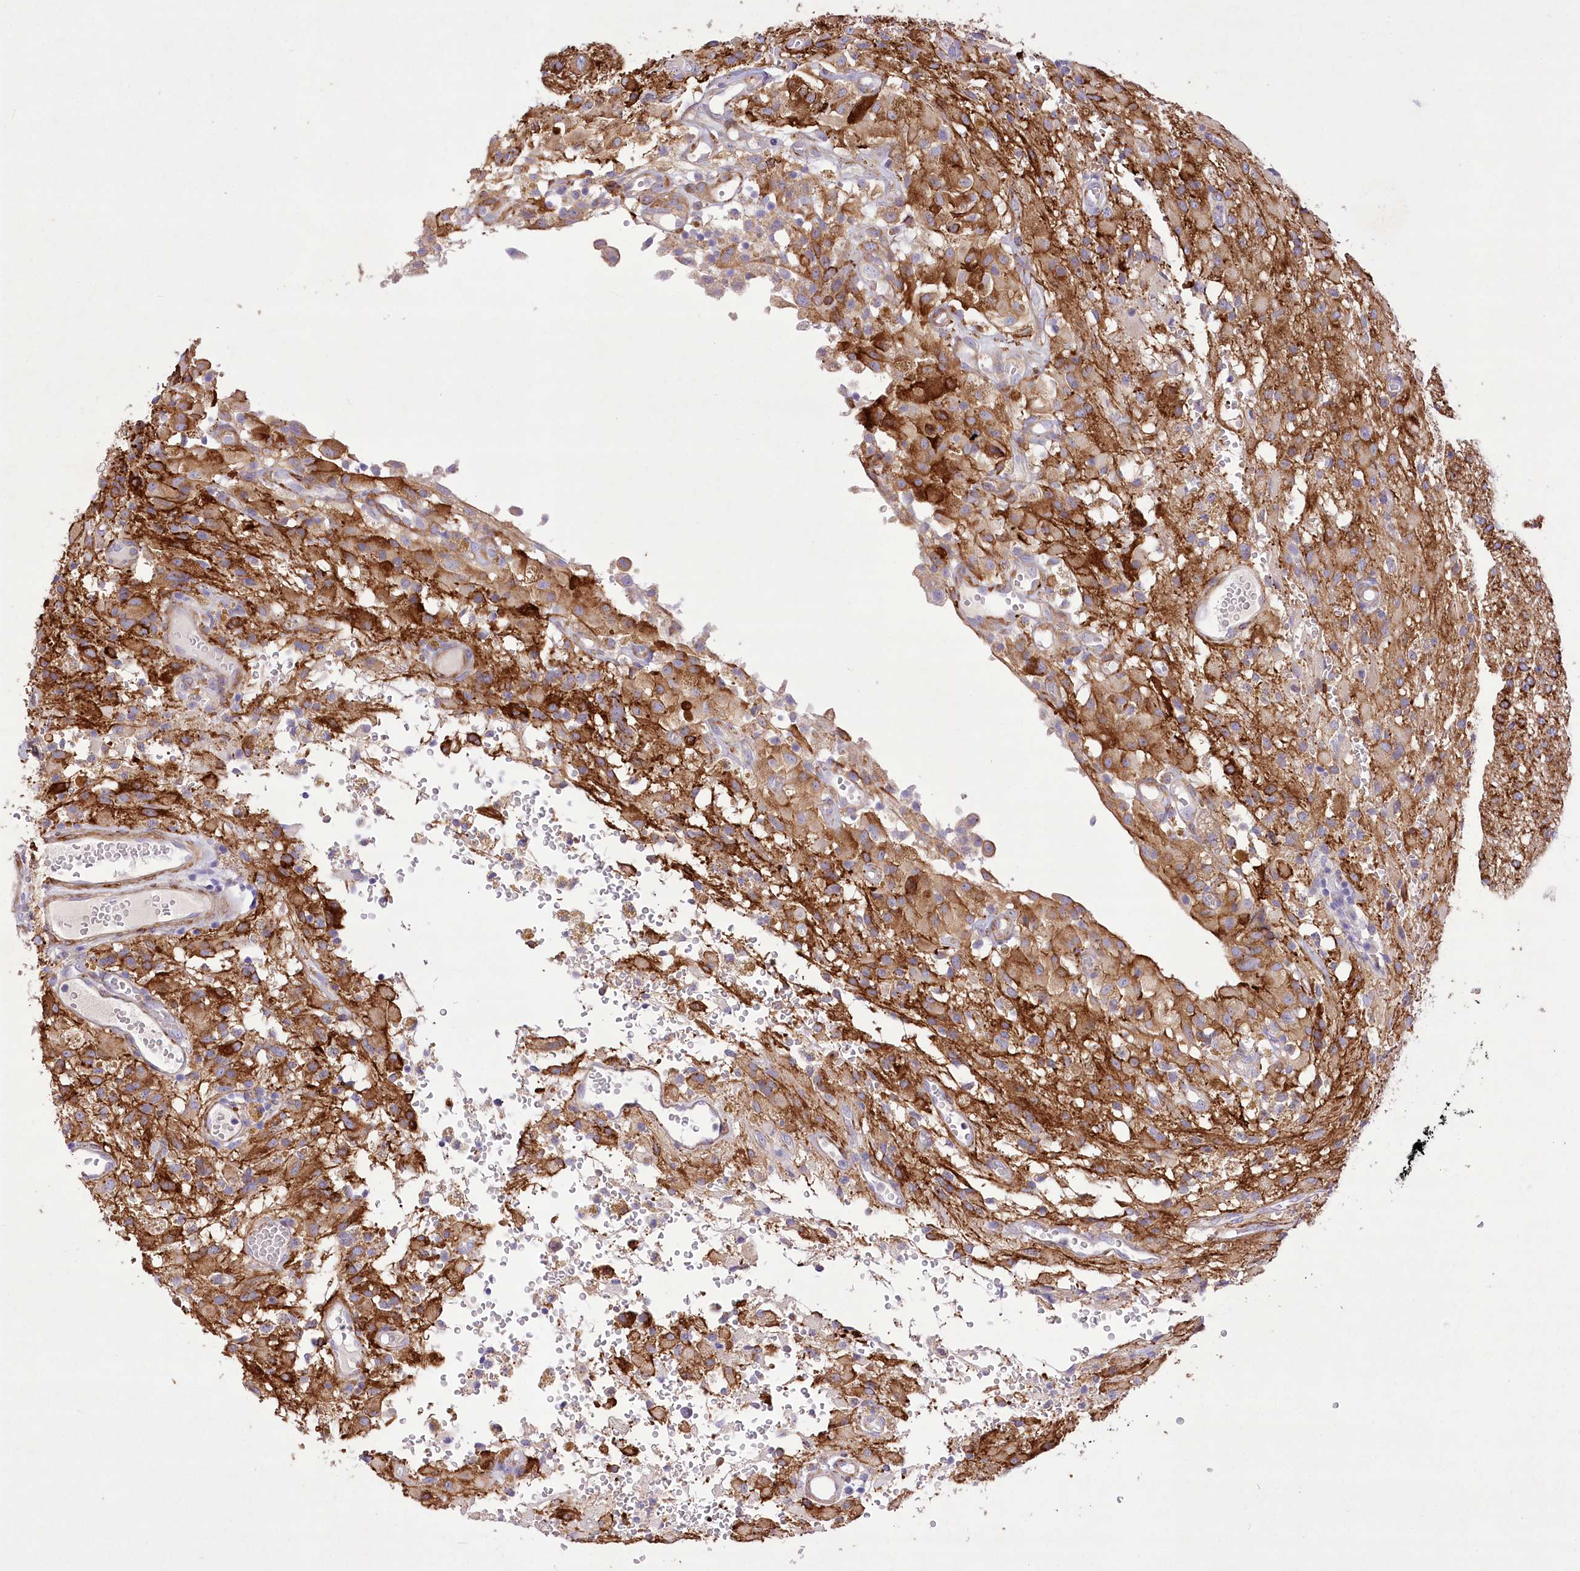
{"staining": {"intensity": "moderate", "quantity": ">75%", "location": "cytoplasmic/membranous"}, "tissue": "glioma", "cell_type": "Tumor cells", "image_type": "cancer", "snomed": [{"axis": "morphology", "description": "Glioma, malignant, High grade"}, {"axis": "topography", "description": "Brain"}], "caption": "This image exhibits immunohistochemistry staining of glioma, with medium moderate cytoplasmic/membranous staining in approximately >75% of tumor cells.", "gene": "ANGPTL3", "patient": {"sex": "female", "age": 59}}